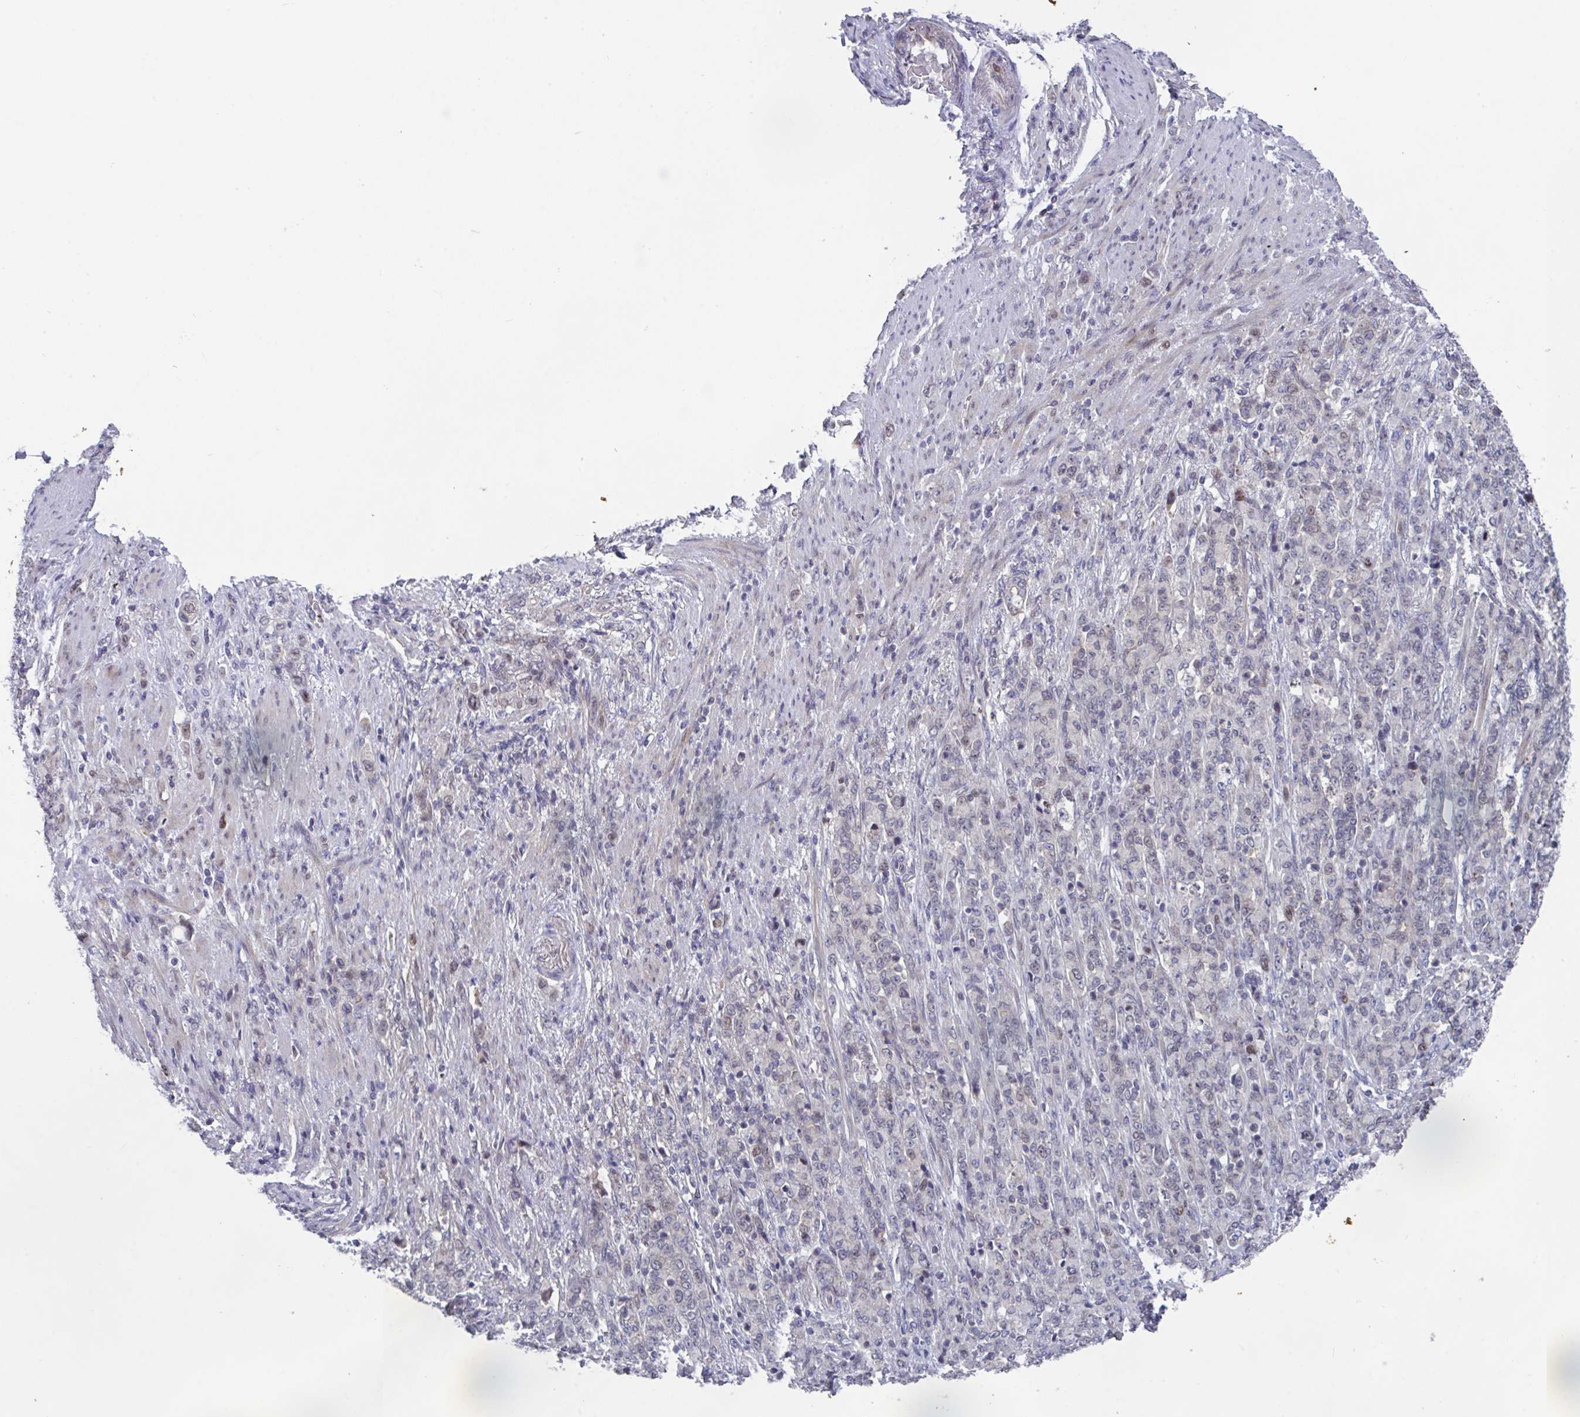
{"staining": {"intensity": "weak", "quantity": "<25%", "location": "cytoplasmic/membranous"}, "tissue": "stomach cancer", "cell_type": "Tumor cells", "image_type": "cancer", "snomed": [{"axis": "morphology", "description": "Adenocarcinoma, NOS"}, {"axis": "topography", "description": "Stomach"}], "caption": "There is no significant expression in tumor cells of stomach cancer. (Brightfield microscopy of DAB (3,3'-diaminobenzidine) immunohistochemistry at high magnification).", "gene": "RBM18", "patient": {"sex": "female", "age": 79}}